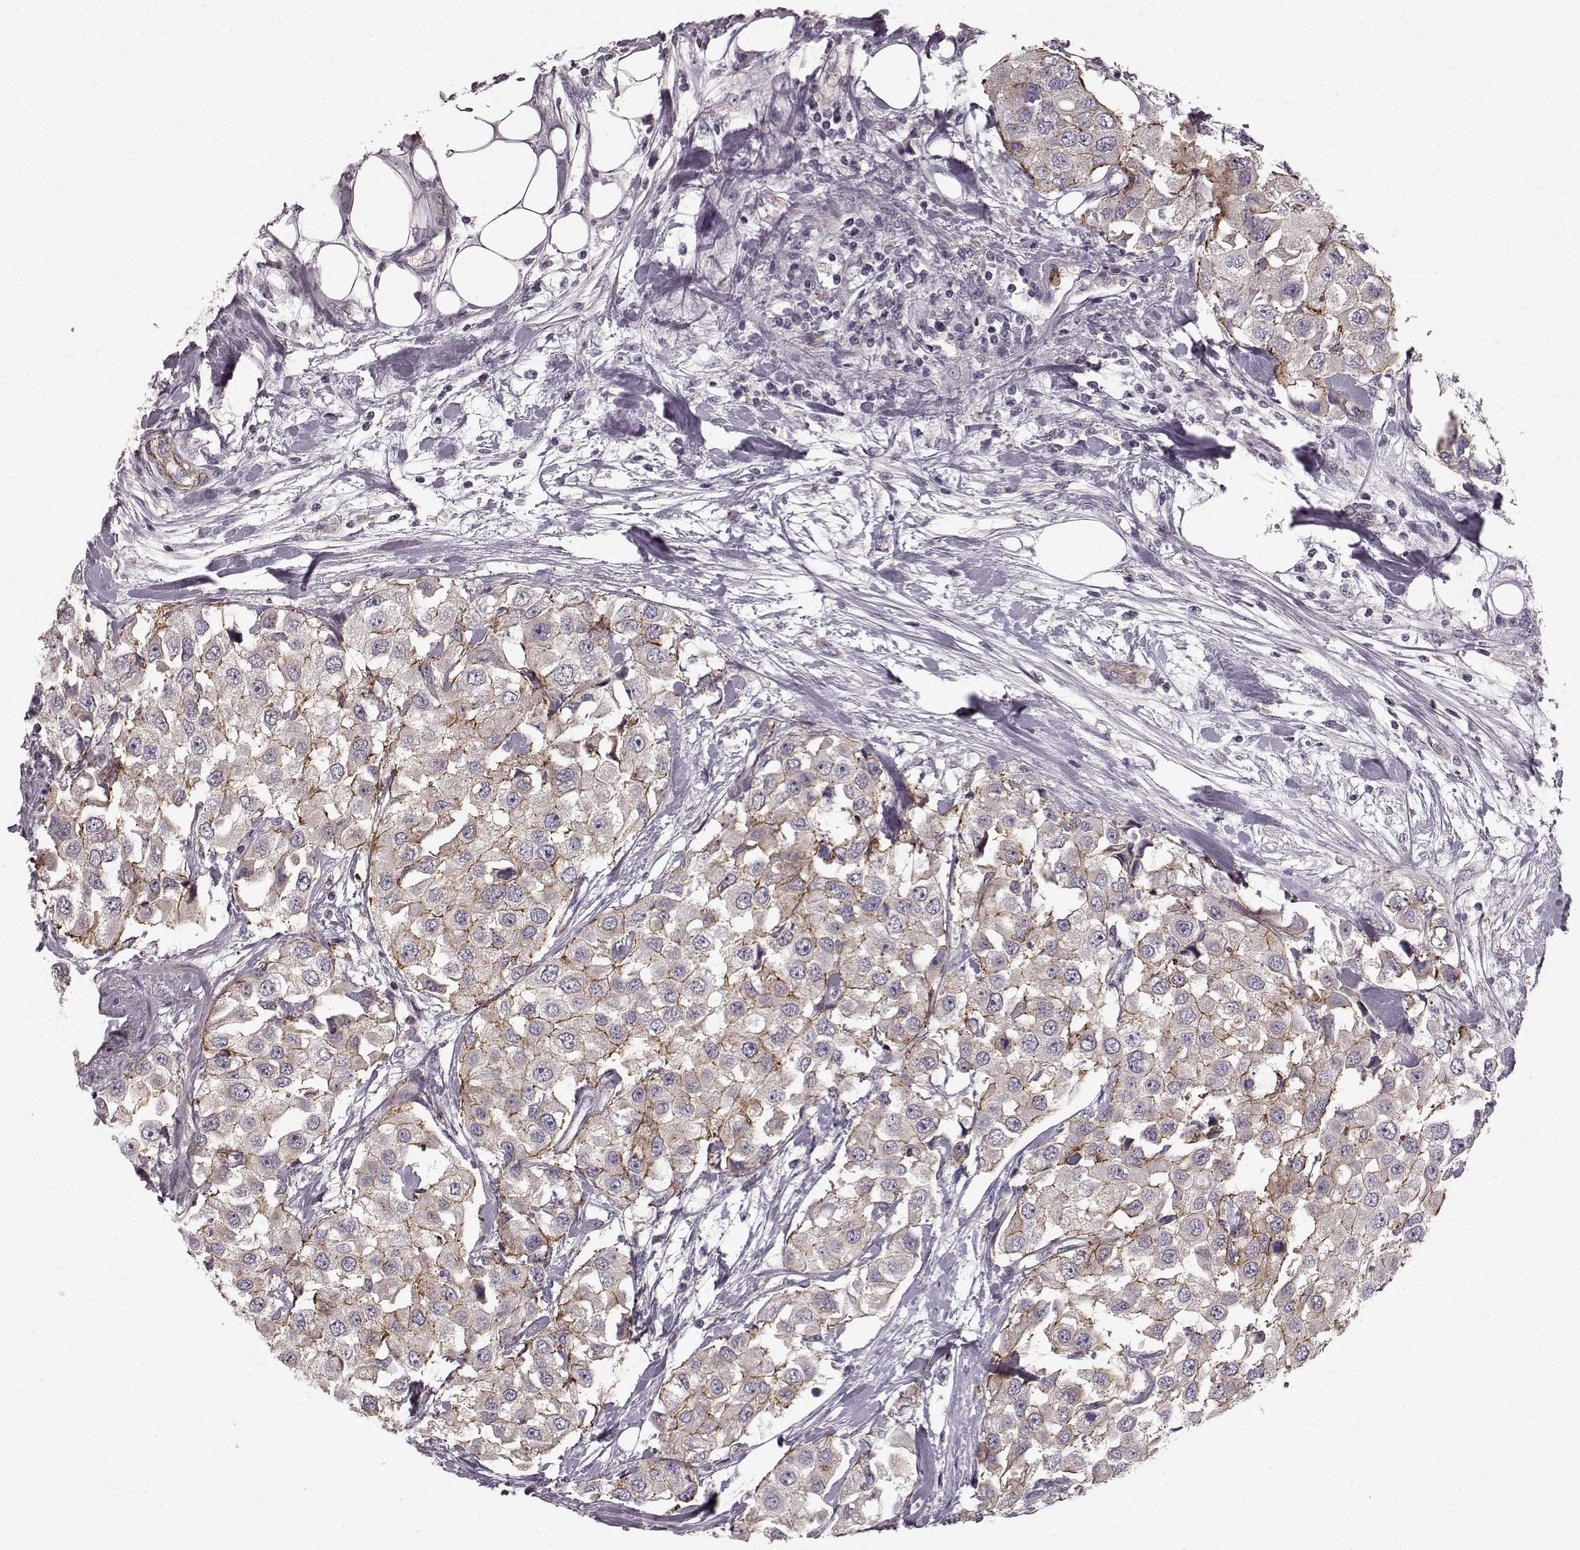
{"staining": {"intensity": "moderate", "quantity": "<25%", "location": "cytoplasmic/membranous"}, "tissue": "urothelial cancer", "cell_type": "Tumor cells", "image_type": "cancer", "snomed": [{"axis": "morphology", "description": "Urothelial carcinoma, High grade"}, {"axis": "topography", "description": "Urinary bladder"}], "caption": "High-magnification brightfield microscopy of urothelial carcinoma (high-grade) stained with DAB (brown) and counterstained with hematoxylin (blue). tumor cells exhibit moderate cytoplasmic/membranous expression is identified in approximately<25% of cells.", "gene": "SLC22A18", "patient": {"sex": "female", "age": 64}}